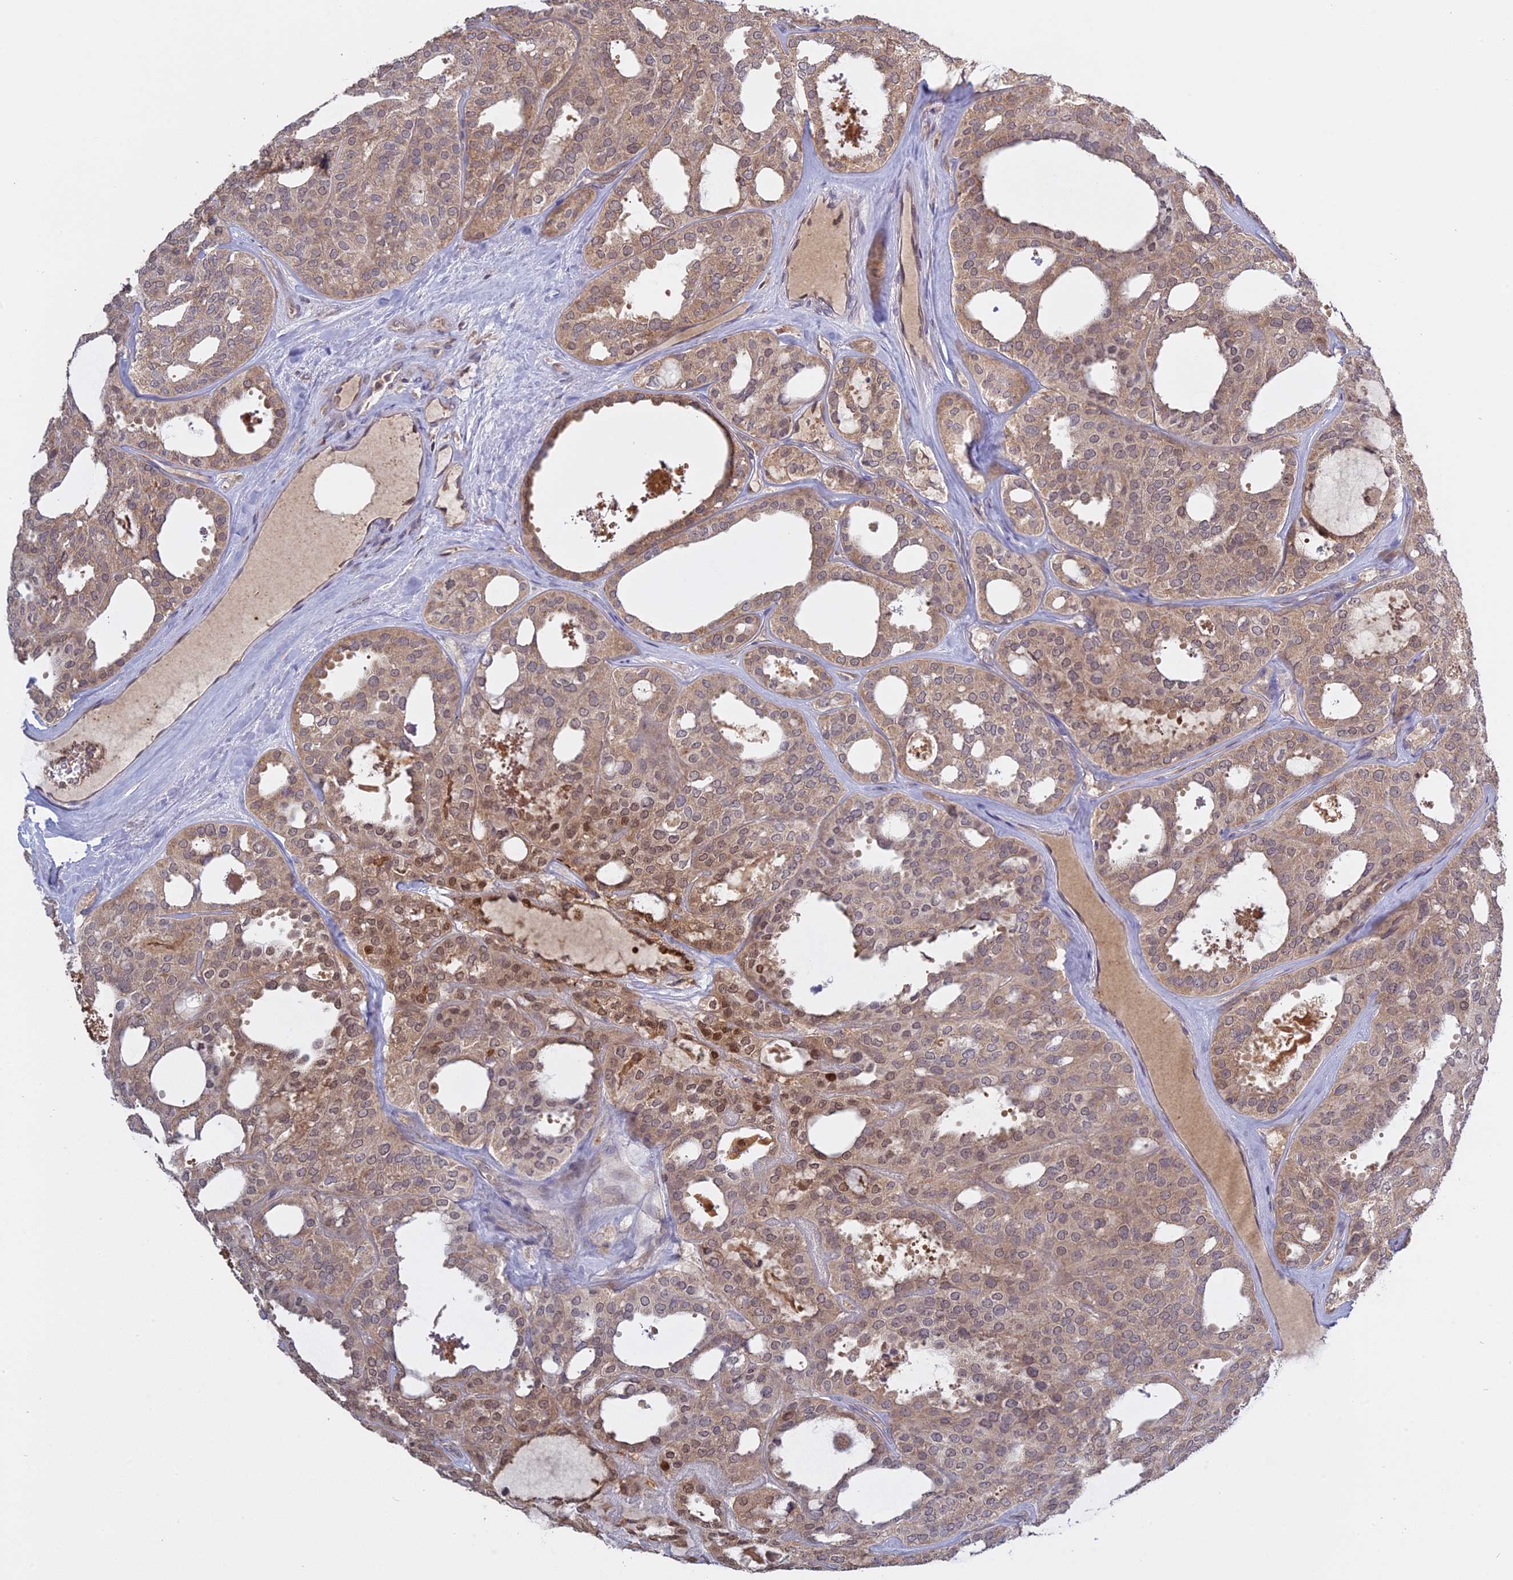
{"staining": {"intensity": "moderate", "quantity": "25%-75%", "location": "cytoplasmic/membranous,nuclear"}, "tissue": "thyroid cancer", "cell_type": "Tumor cells", "image_type": "cancer", "snomed": [{"axis": "morphology", "description": "Follicular adenoma carcinoma, NOS"}, {"axis": "topography", "description": "Thyroid gland"}], "caption": "Immunohistochemical staining of human thyroid follicular adenoma carcinoma demonstrates medium levels of moderate cytoplasmic/membranous and nuclear staining in approximately 25%-75% of tumor cells.", "gene": "TMEM208", "patient": {"sex": "male", "age": 75}}